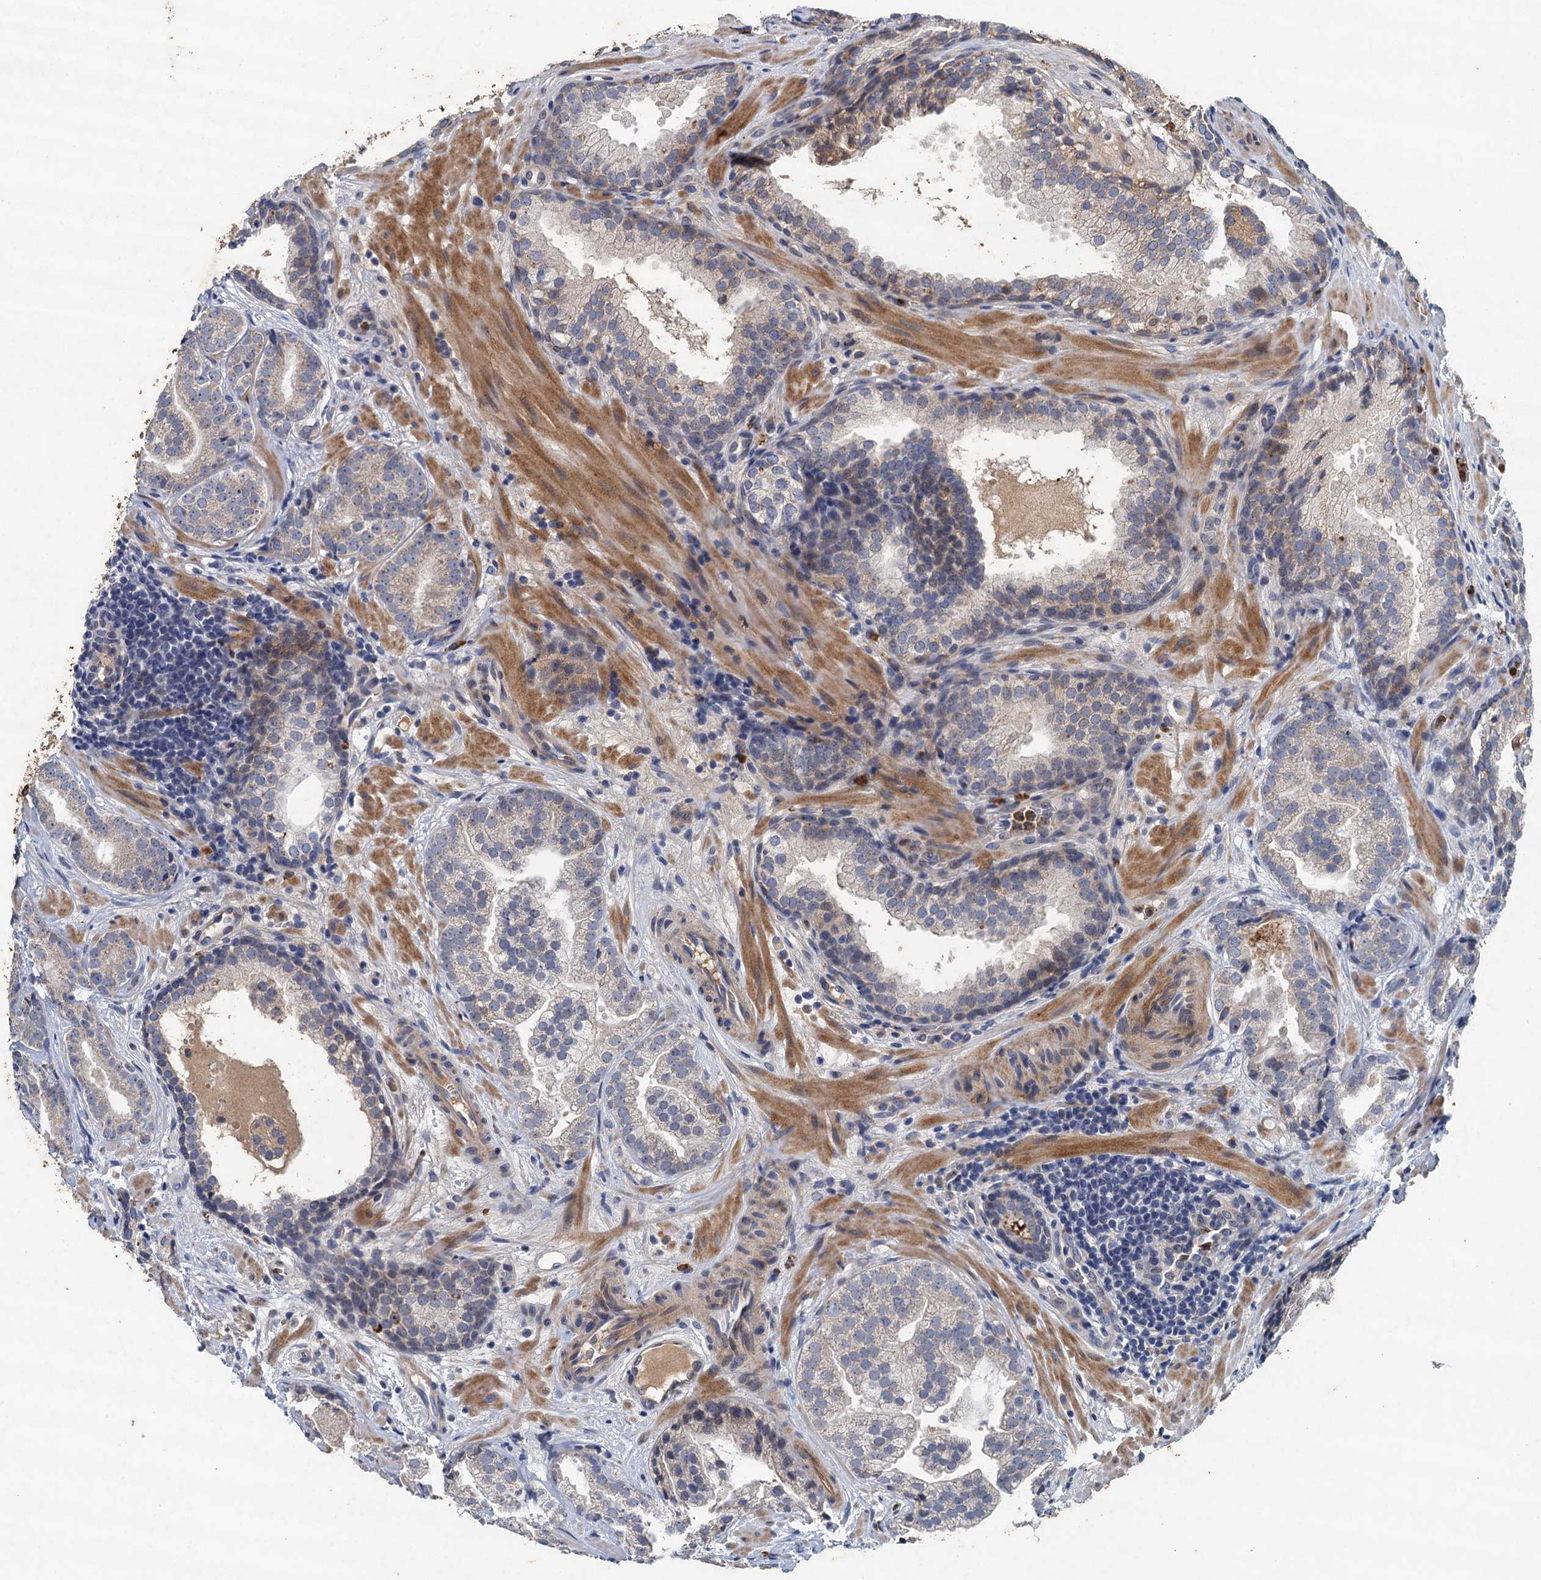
{"staining": {"intensity": "weak", "quantity": "25%-75%", "location": "cytoplasmic/membranous"}, "tissue": "prostate cancer", "cell_type": "Tumor cells", "image_type": "cancer", "snomed": [{"axis": "morphology", "description": "Adenocarcinoma, High grade"}, {"axis": "topography", "description": "Prostate"}], "caption": "Protein expression analysis of prostate cancer exhibits weak cytoplasmic/membranous positivity in approximately 25%-75% of tumor cells. The staining is performed using DAB brown chromogen to label protein expression. The nuclei are counter-stained blue using hematoxylin.", "gene": "TPCN1", "patient": {"sex": "male", "age": 60}}